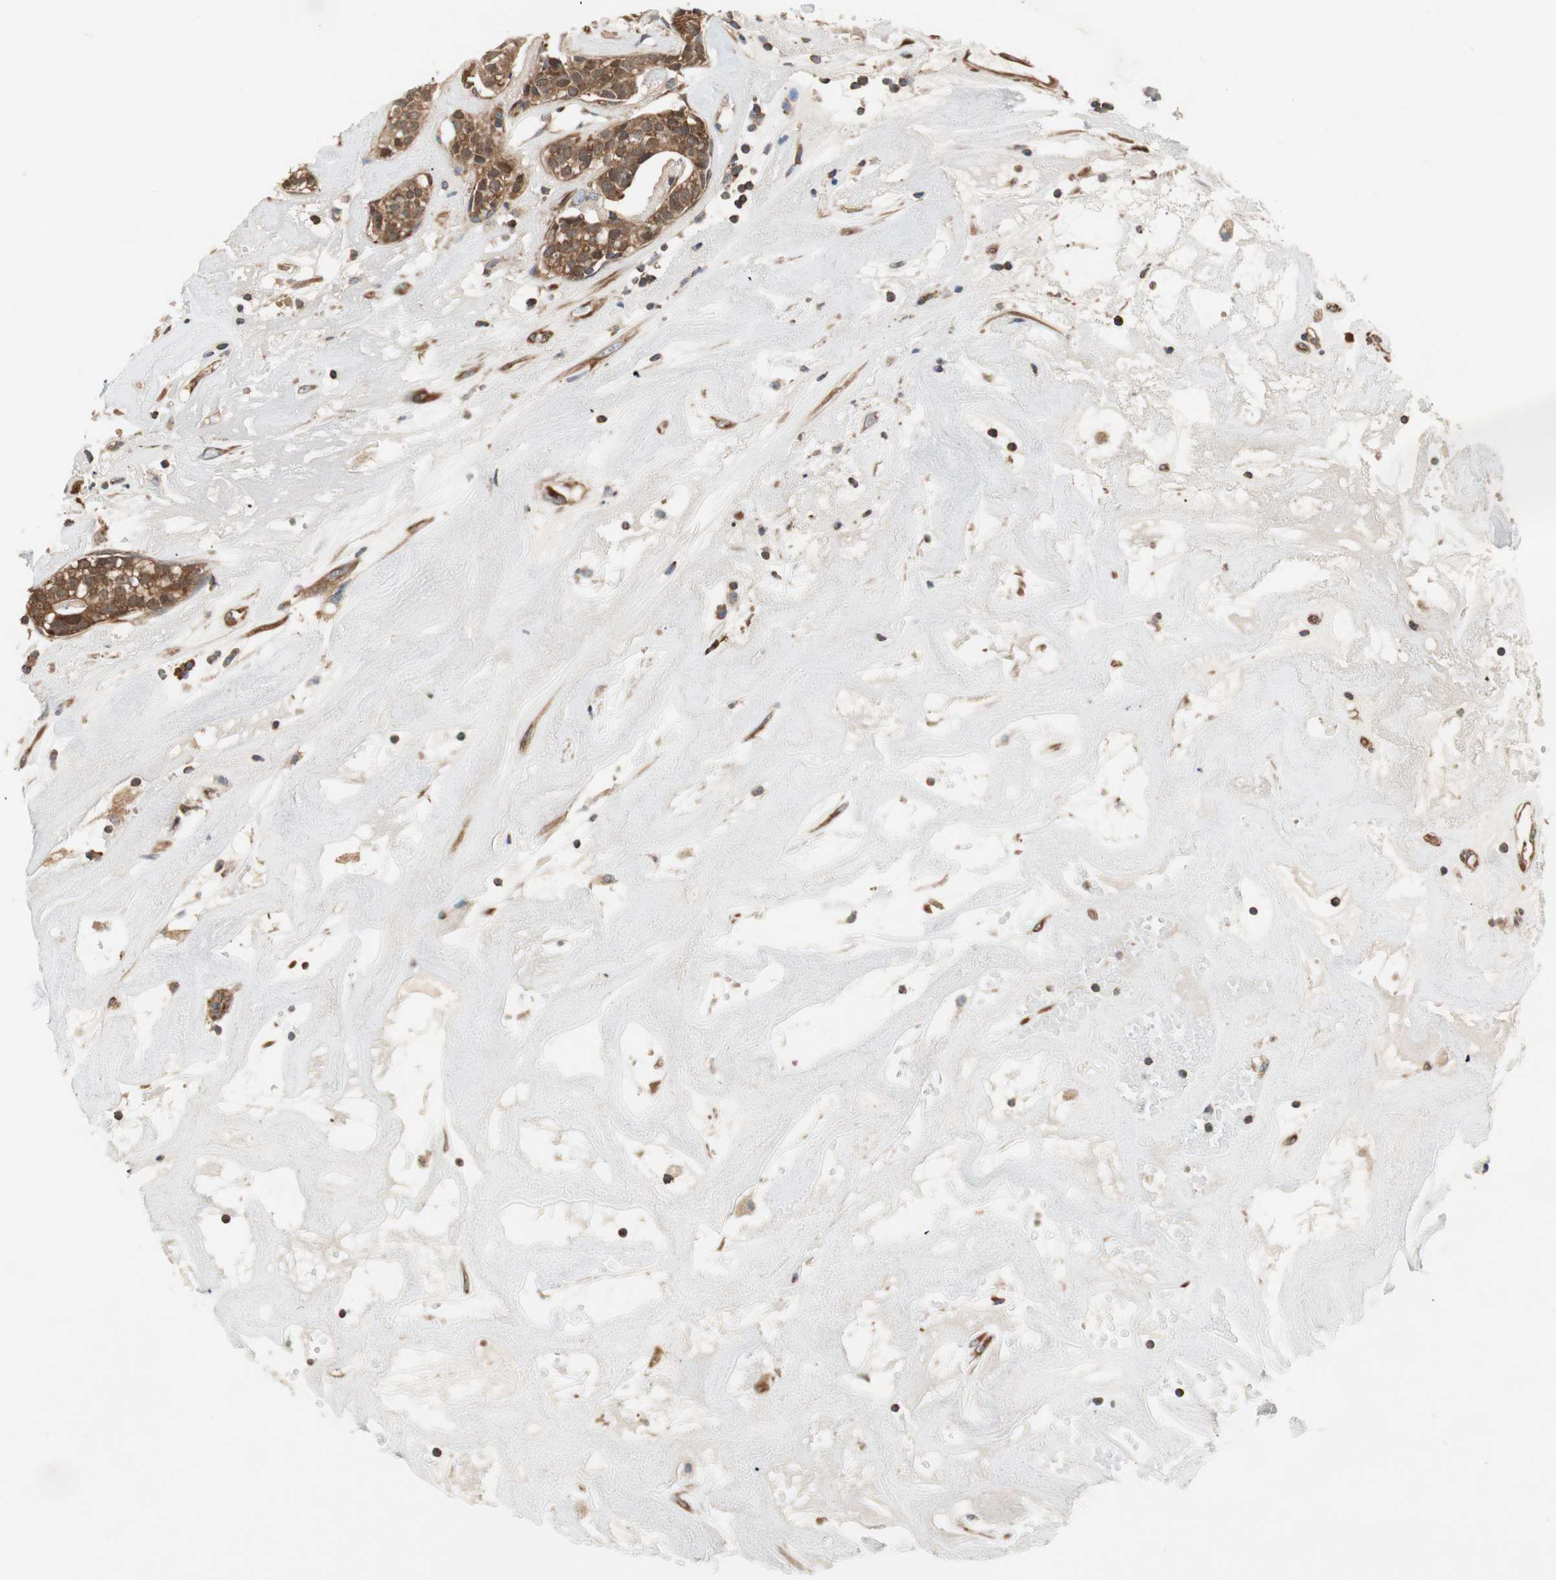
{"staining": {"intensity": "moderate", "quantity": ">75%", "location": "cytoplasmic/membranous,nuclear"}, "tissue": "head and neck cancer", "cell_type": "Tumor cells", "image_type": "cancer", "snomed": [{"axis": "morphology", "description": "Adenocarcinoma, NOS"}, {"axis": "topography", "description": "Salivary gland"}, {"axis": "topography", "description": "Head-Neck"}], "caption": "High-magnification brightfield microscopy of adenocarcinoma (head and neck) stained with DAB (brown) and counterstained with hematoxylin (blue). tumor cells exhibit moderate cytoplasmic/membranous and nuclear positivity is identified in approximately>75% of cells. (Brightfield microscopy of DAB IHC at high magnification).", "gene": "WASL", "patient": {"sex": "female", "age": 65}}